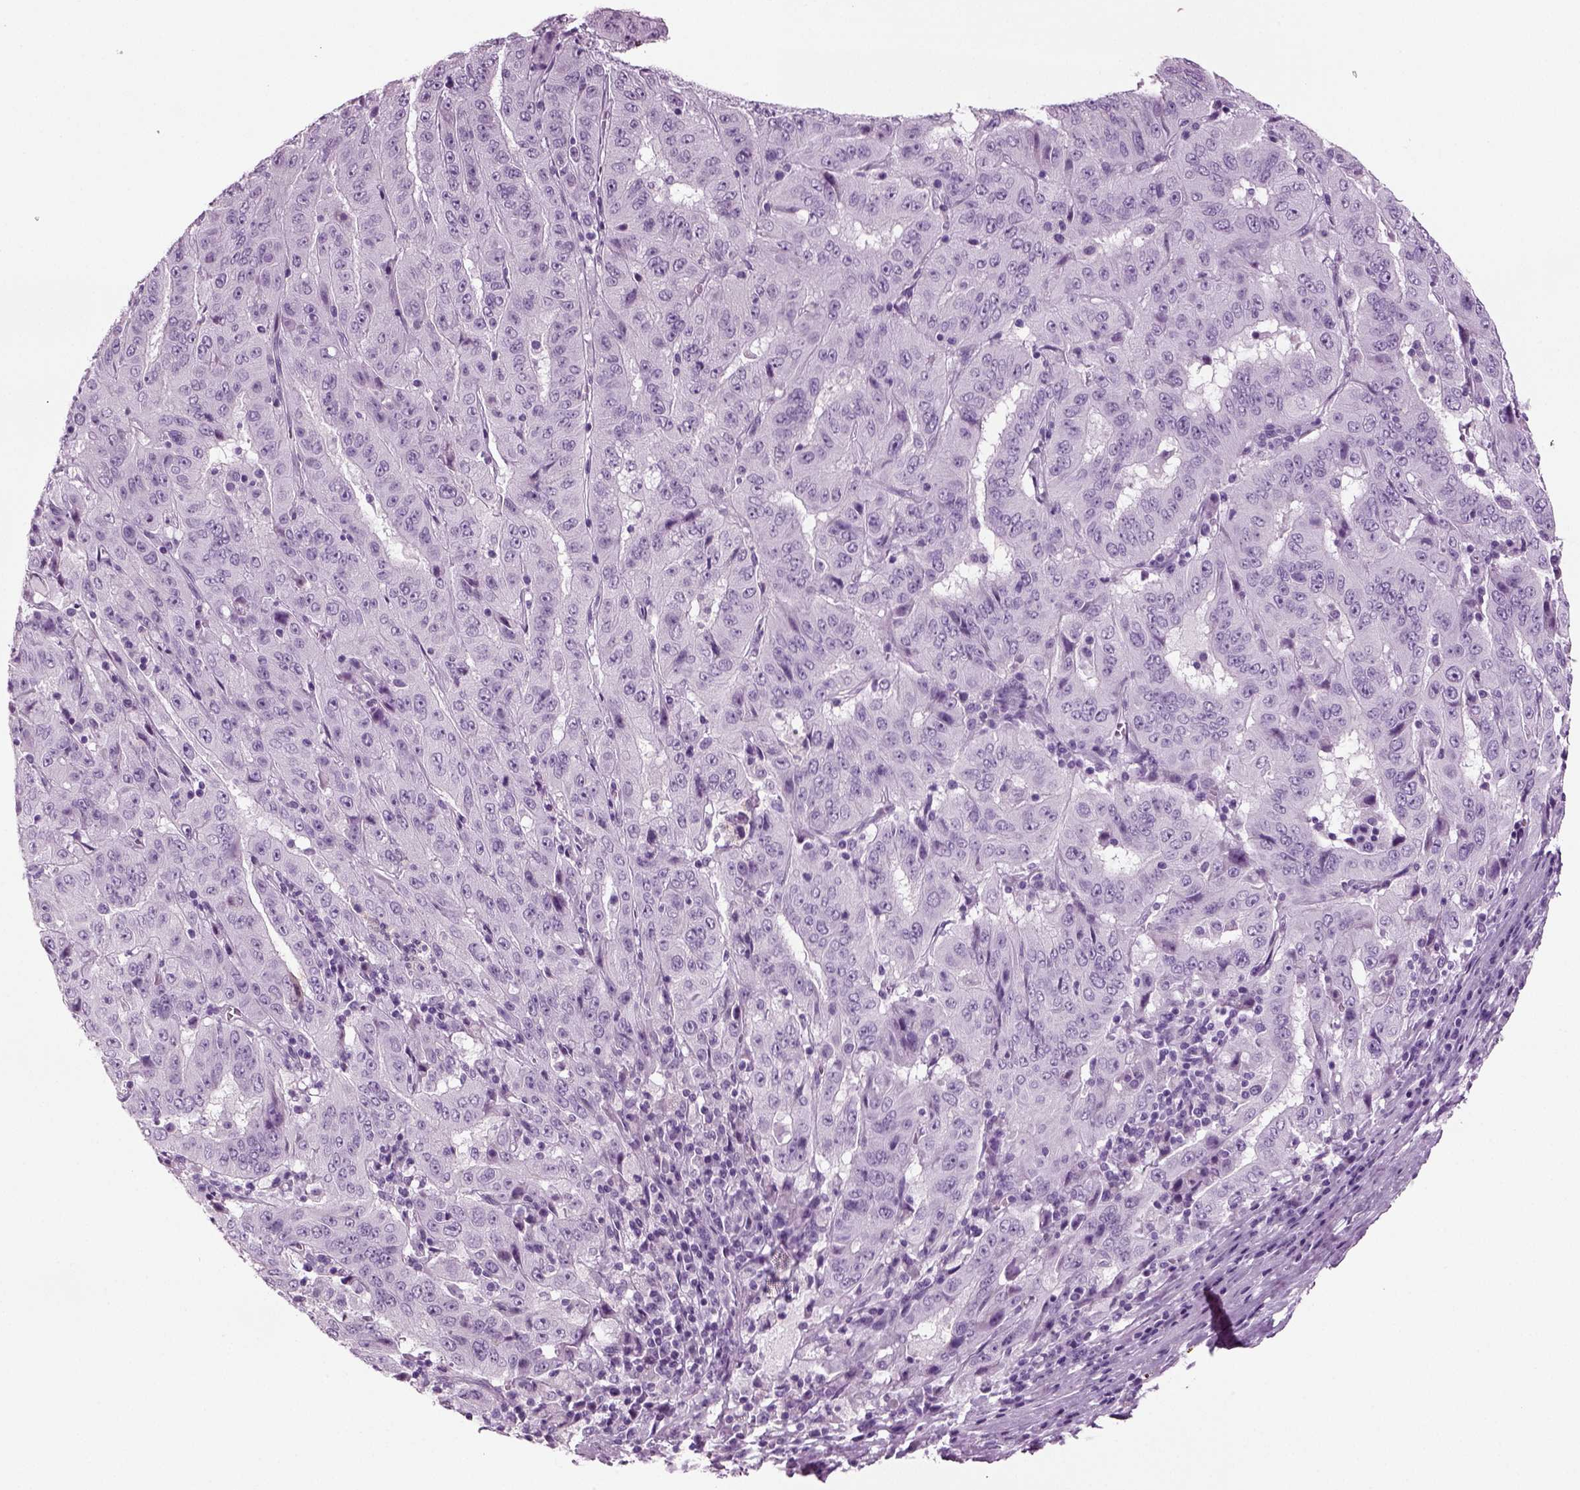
{"staining": {"intensity": "negative", "quantity": "none", "location": "none"}, "tissue": "pancreatic cancer", "cell_type": "Tumor cells", "image_type": "cancer", "snomed": [{"axis": "morphology", "description": "Adenocarcinoma, NOS"}, {"axis": "topography", "description": "Pancreas"}], "caption": "There is no significant staining in tumor cells of pancreatic cancer. (Brightfield microscopy of DAB (3,3'-diaminobenzidine) immunohistochemistry (IHC) at high magnification).", "gene": "CRABP1", "patient": {"sex": "male", "age": 63}}